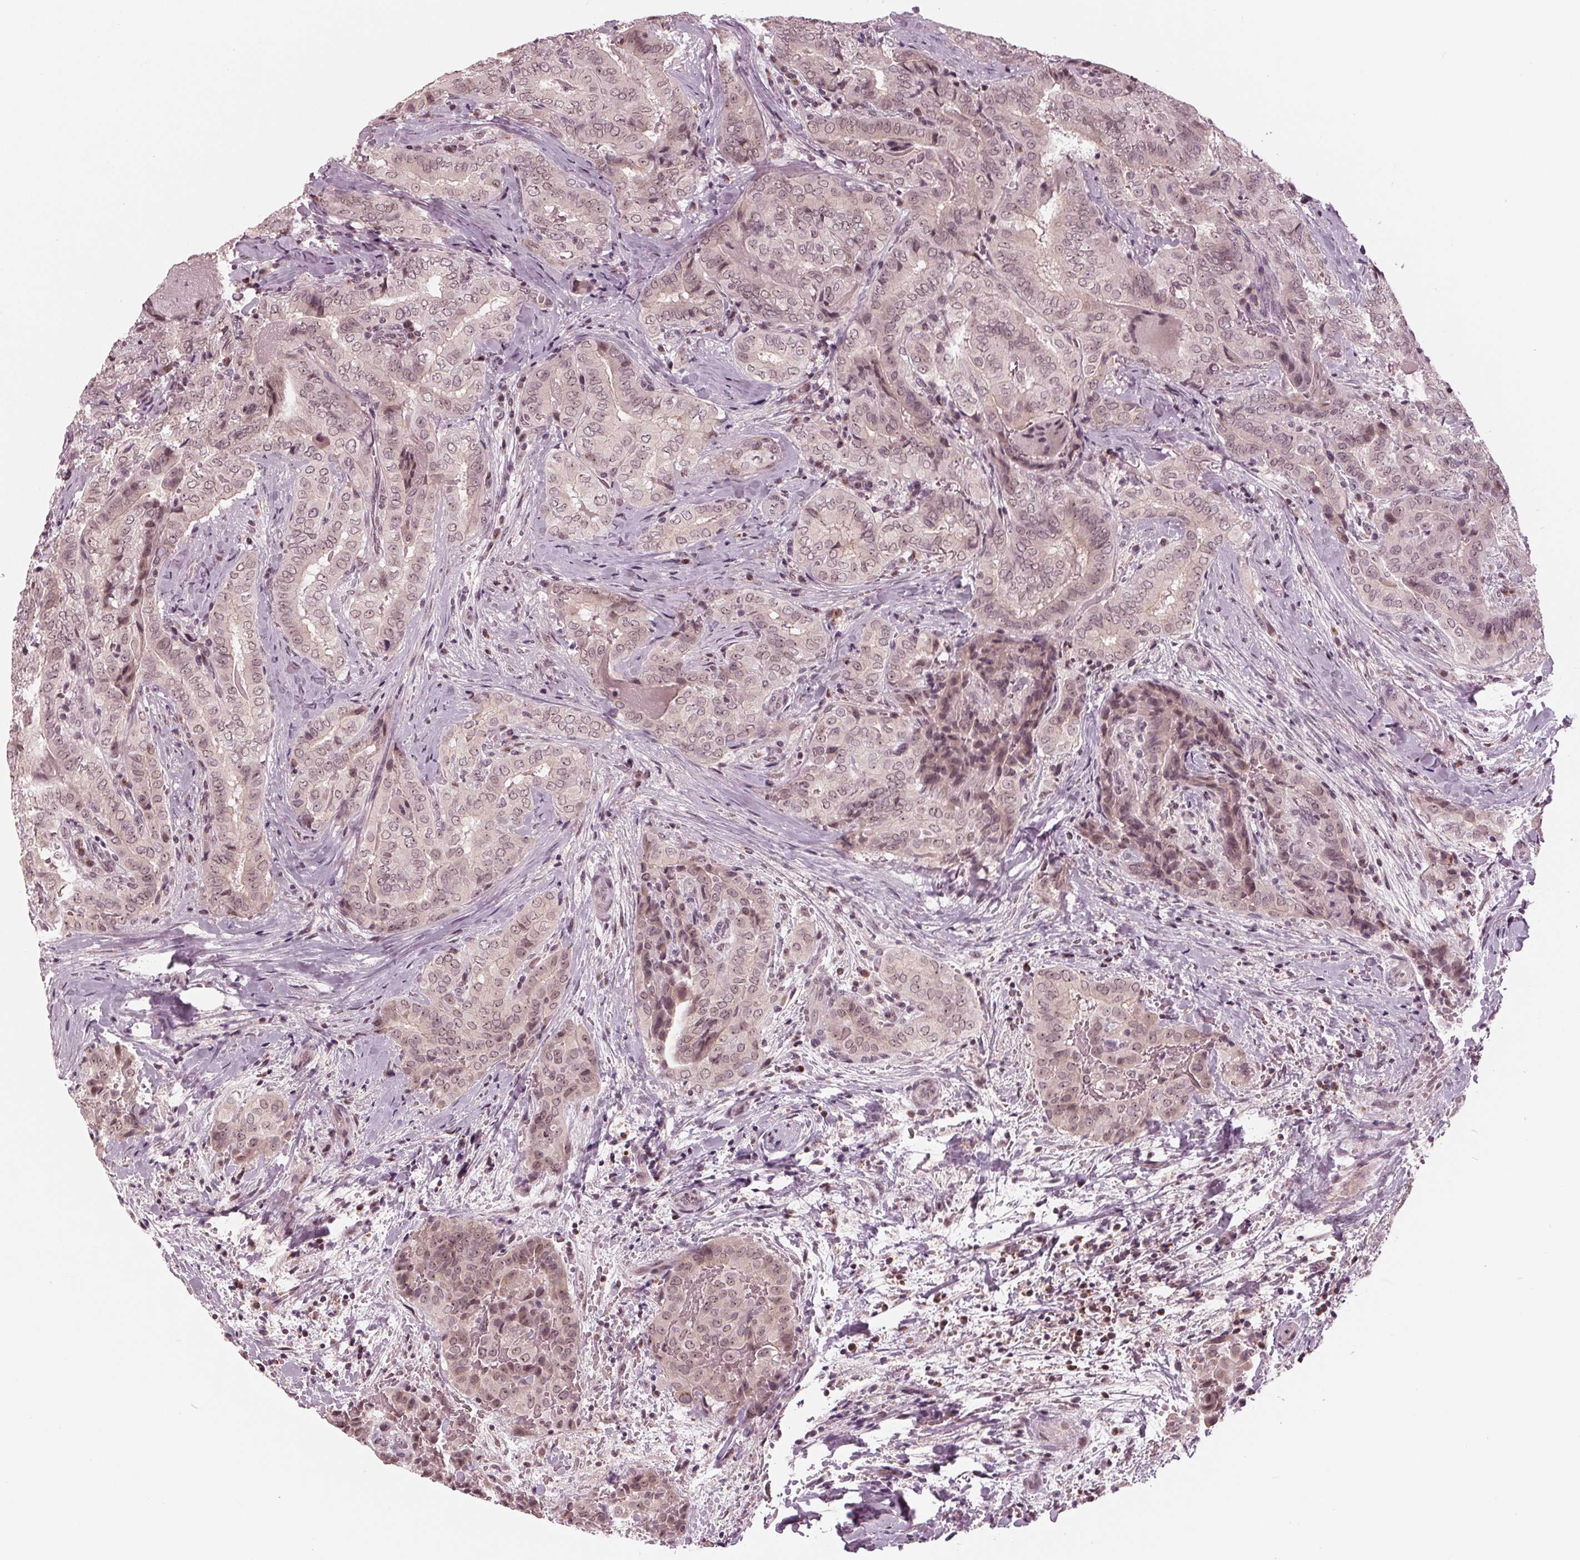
{"staining": {"intensity": "weak", "quantity": ">75%", "location": "cytoplasmic/membranous,nuclear"}, "tissue": "thyroid cancer", "cell_type": "Tumor cells", "image_type": "cancer", "snomed": [{"axis": "morphology", "description": "Papillary adenocarcinoma, NOS"}, {"axis": "topography", "description": "Thyroid gland"}], "caption": "Immunohistochemistry (IHC) of thyroid cancer (papillary adenocarcinoma) displays low levels of weak cytoplasmic/membranous and nuclear positivity in approximately >75% of tumor cells.", "gene": "SLX4", "patient": {"sex": "female", "age": 61}}